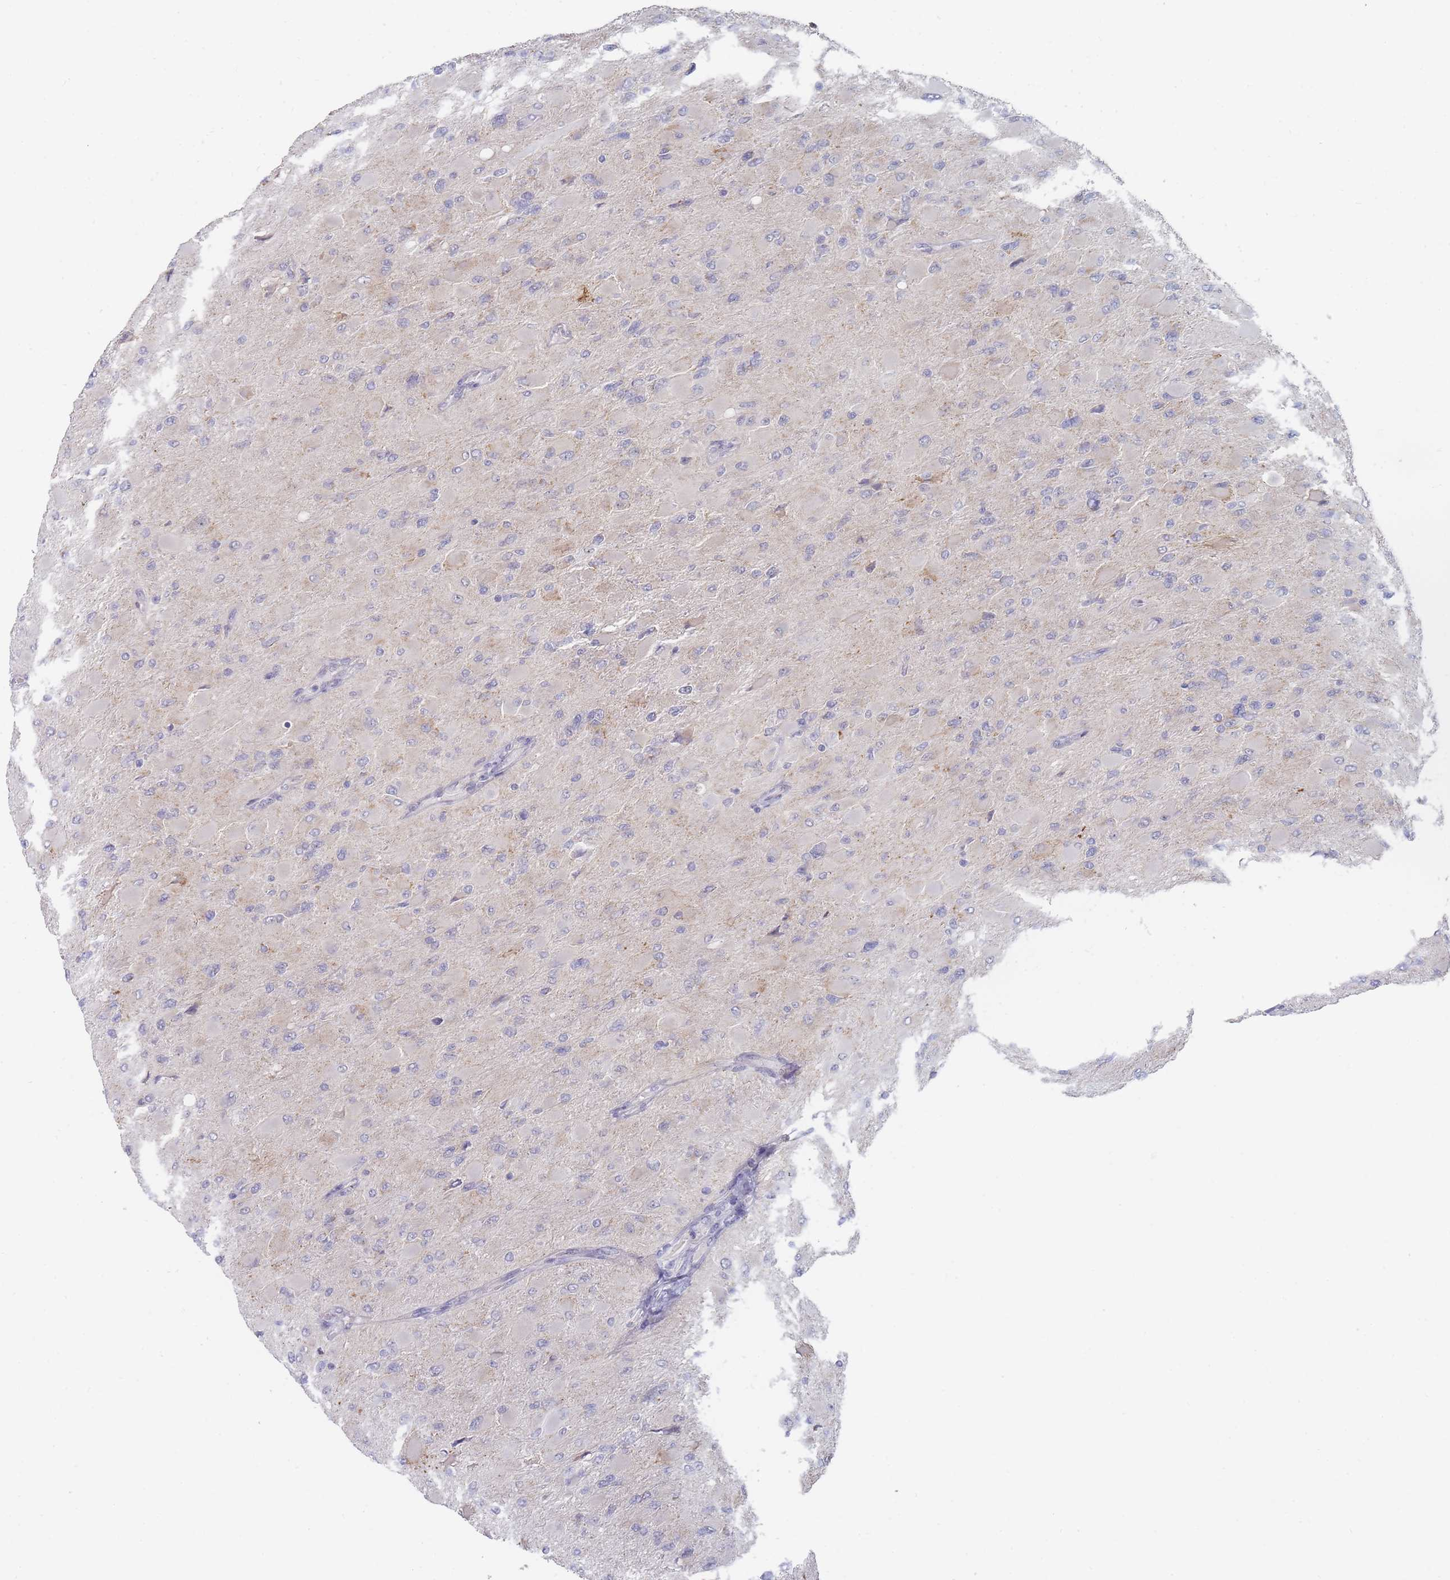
{"staining": {"intensity": "negative", "quantity": "none", "location": "none"}, "tissue": "glioma", "cell_type": "Tumor cells", "image_type": "cancer", "snomed": [{"axis": "morphology", "description": "Glioma, malignant, High grade"}, {"axis": "topography", "description": "Cerebral cortex"}], "caption": "Immunohistochemistry (IHC) micrograph of neoplastic tissue: high-grade glioma (malignant) stained with DAB reveals no significant protein positivity in tumor cells. Brightfield microscopy of immunohistochemistry (IHC) stained with DAB (3,3'-diaminobenzidine) (brown) and hematoxylin (blue), captured at high magnification.", "gene": "RNF8", "patient": {"sex": "female", "age": 36}}